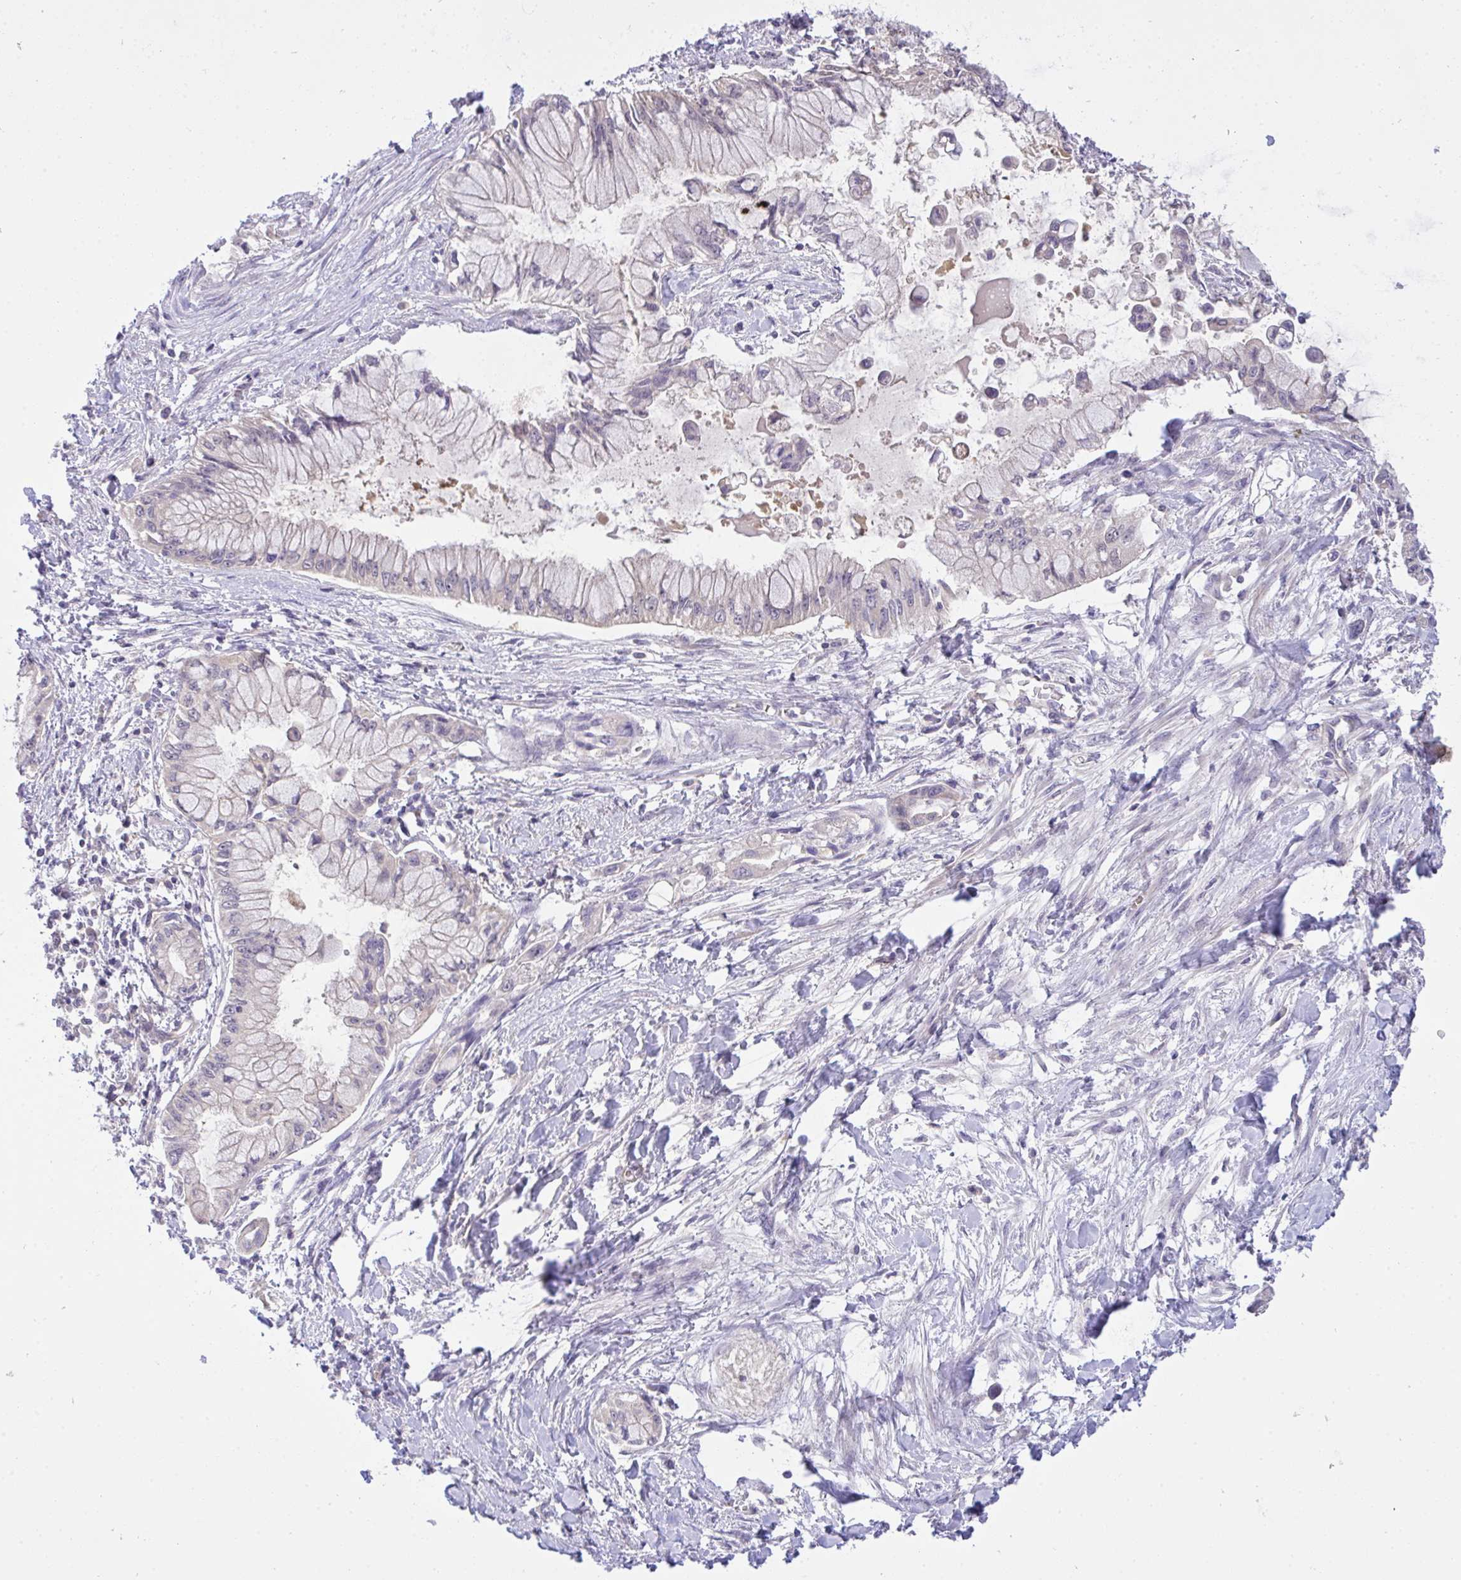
{"staining": {"intensity": "negative", "quantity": "none", "location": "none"}, "tissue": "pancreatic cancer", "cell_type": "Tumor cells", "image_type": "cancer", "snomed": [{"axis": "morphology", "description": "Adenocarcinoma, NOS"}, {"axis": "topography", "description": "Pancreas"}], "caption": "IHC of pancreatic cancer shows no positivity in tumor cells. The staining was performed using DAB (3,3'-diaminobenzidine) to visualize the protein expression in brown, while the nuclei were stained in blue with hematoxylin (Magnification: 20x).", "gene": "C19orf54", "patient": {"sex": "male", "age": 48}}